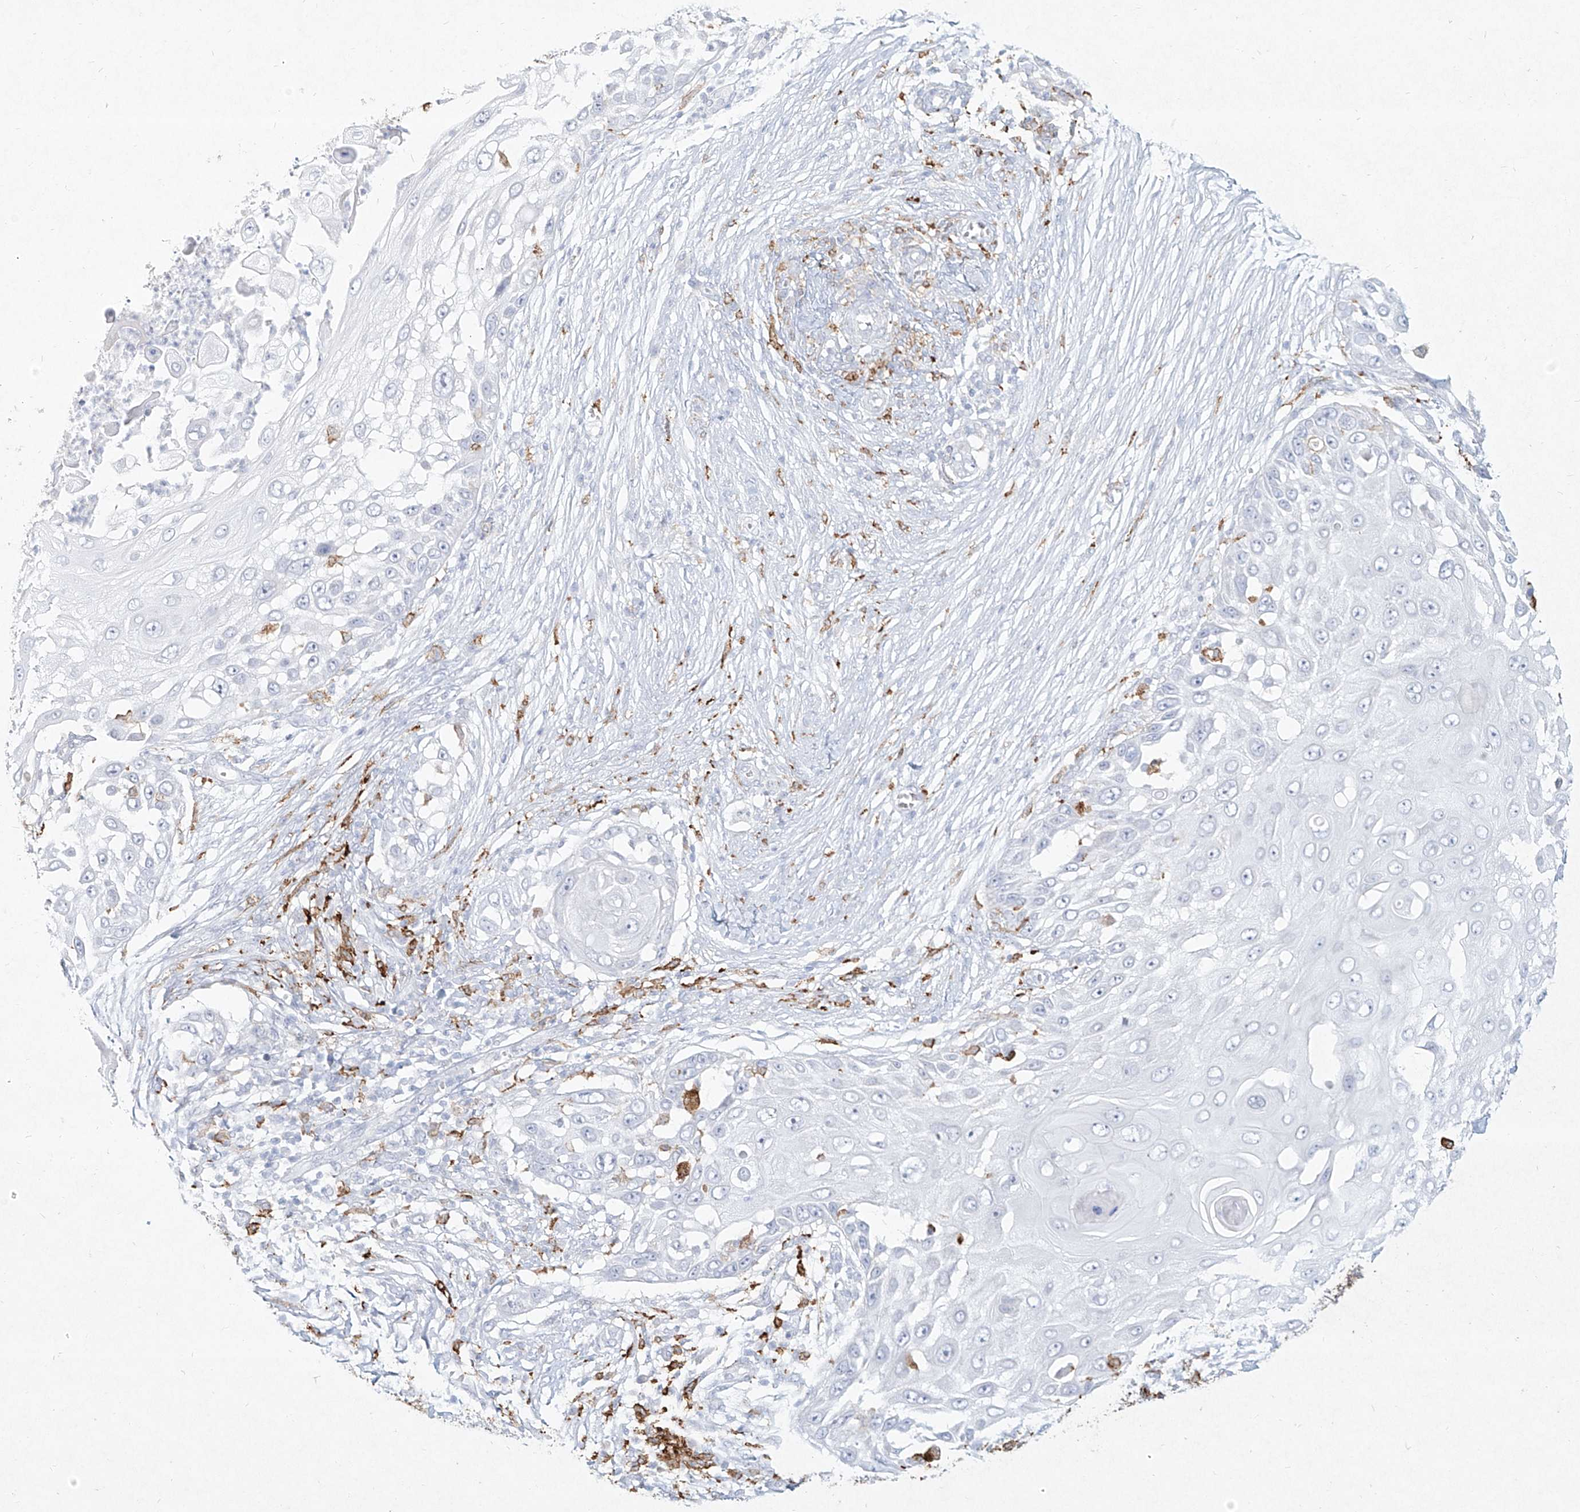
{"staining": {"intensity": "negative", "quantity": "none", "location": "none"}, "tissue": "skin cancer", "cell_type": "Tumor cells", "image_type": "cancer", "snomed": [{"axis": "morphology", "description": "Squamous cell carcinoma, NOS"}, {"axis": "topography", "description": "Skin"}], "caption": "Skin squamous cell carcinoma stained for a protein using IHC shows no expression tumor cells.", "gene": "CD209", "patient": {"sex": "female", "age": 44}}